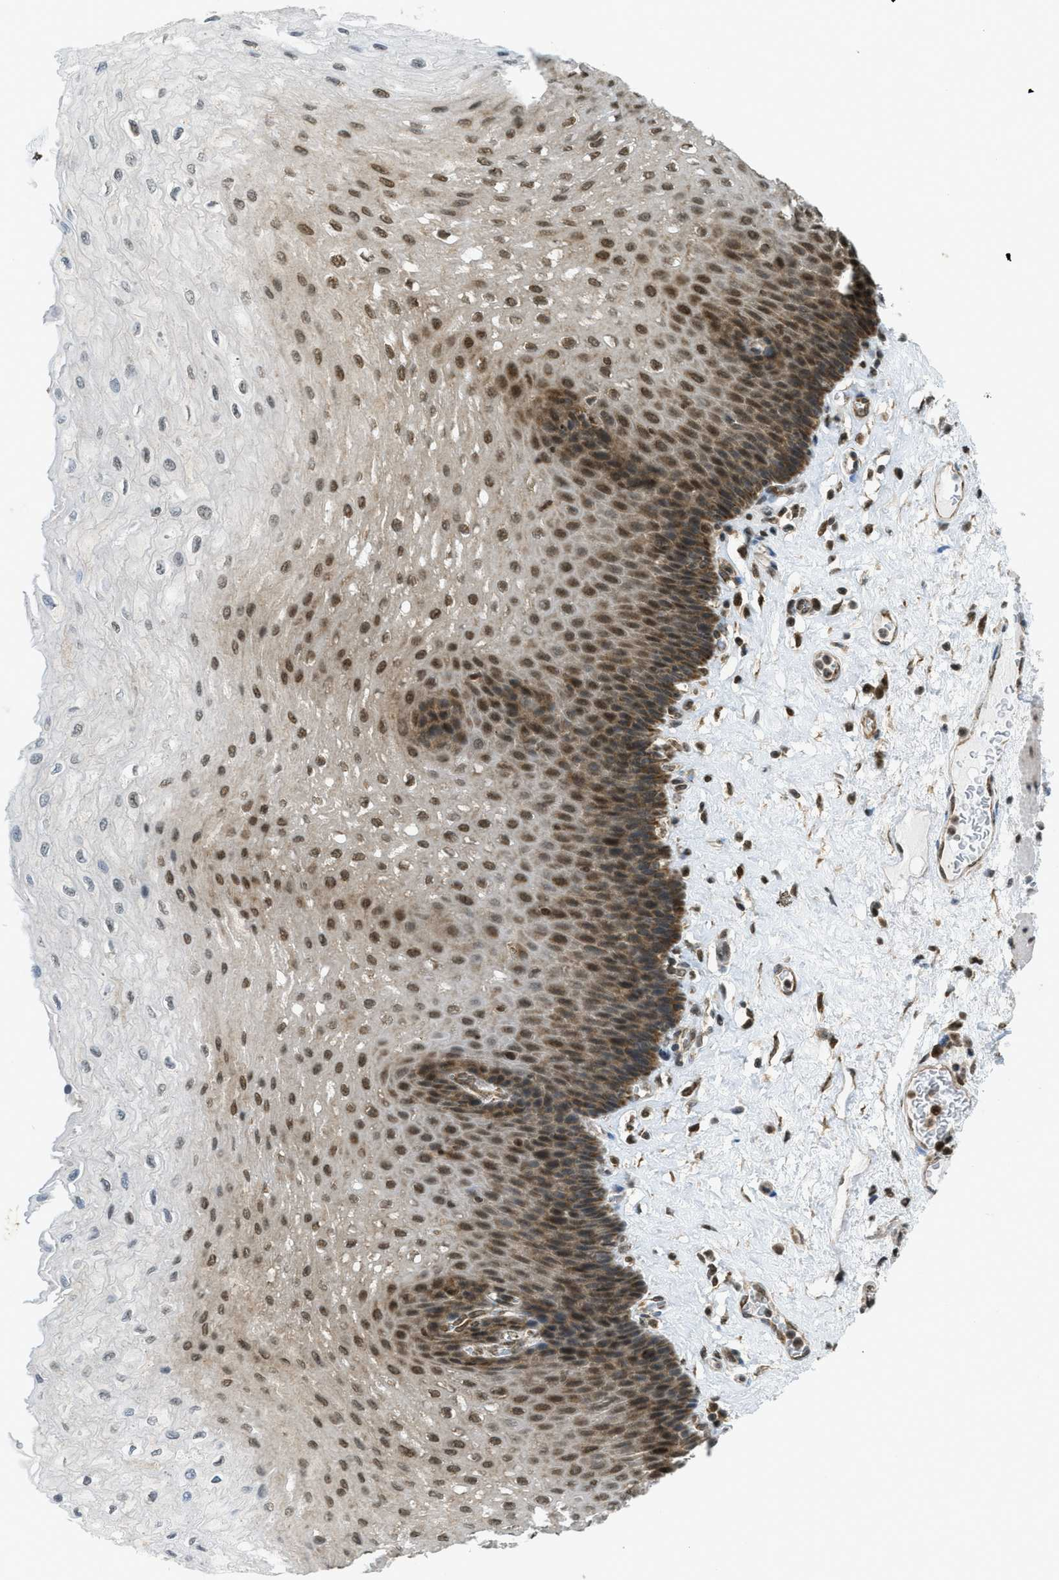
{"staining": {"intensity": "strong", "quantity": ">75%", "location": "cytoplasmic/membranous,nuclear"}, "tissue": "esophagus", "cell_type": "Squamous epithelial cells", "image_type": "normal", "snomed": [{"axis": "morphology", "description": "Normal tissue, NOS"}, {"axis": "topography", "description": "Esophagus"}], "caption": "DAB (3,3'-diaminobenzidine) immunohistochemical staining of normal esophagus exhibits strong cytoplasmic/membranous,nuclear protein expression in about >75% of squamous epithelial cells. (IHC, brightfield microscopy, high magnification).", "gene": "TNPO1", "patient": {"sex": "female", "age": 72}}